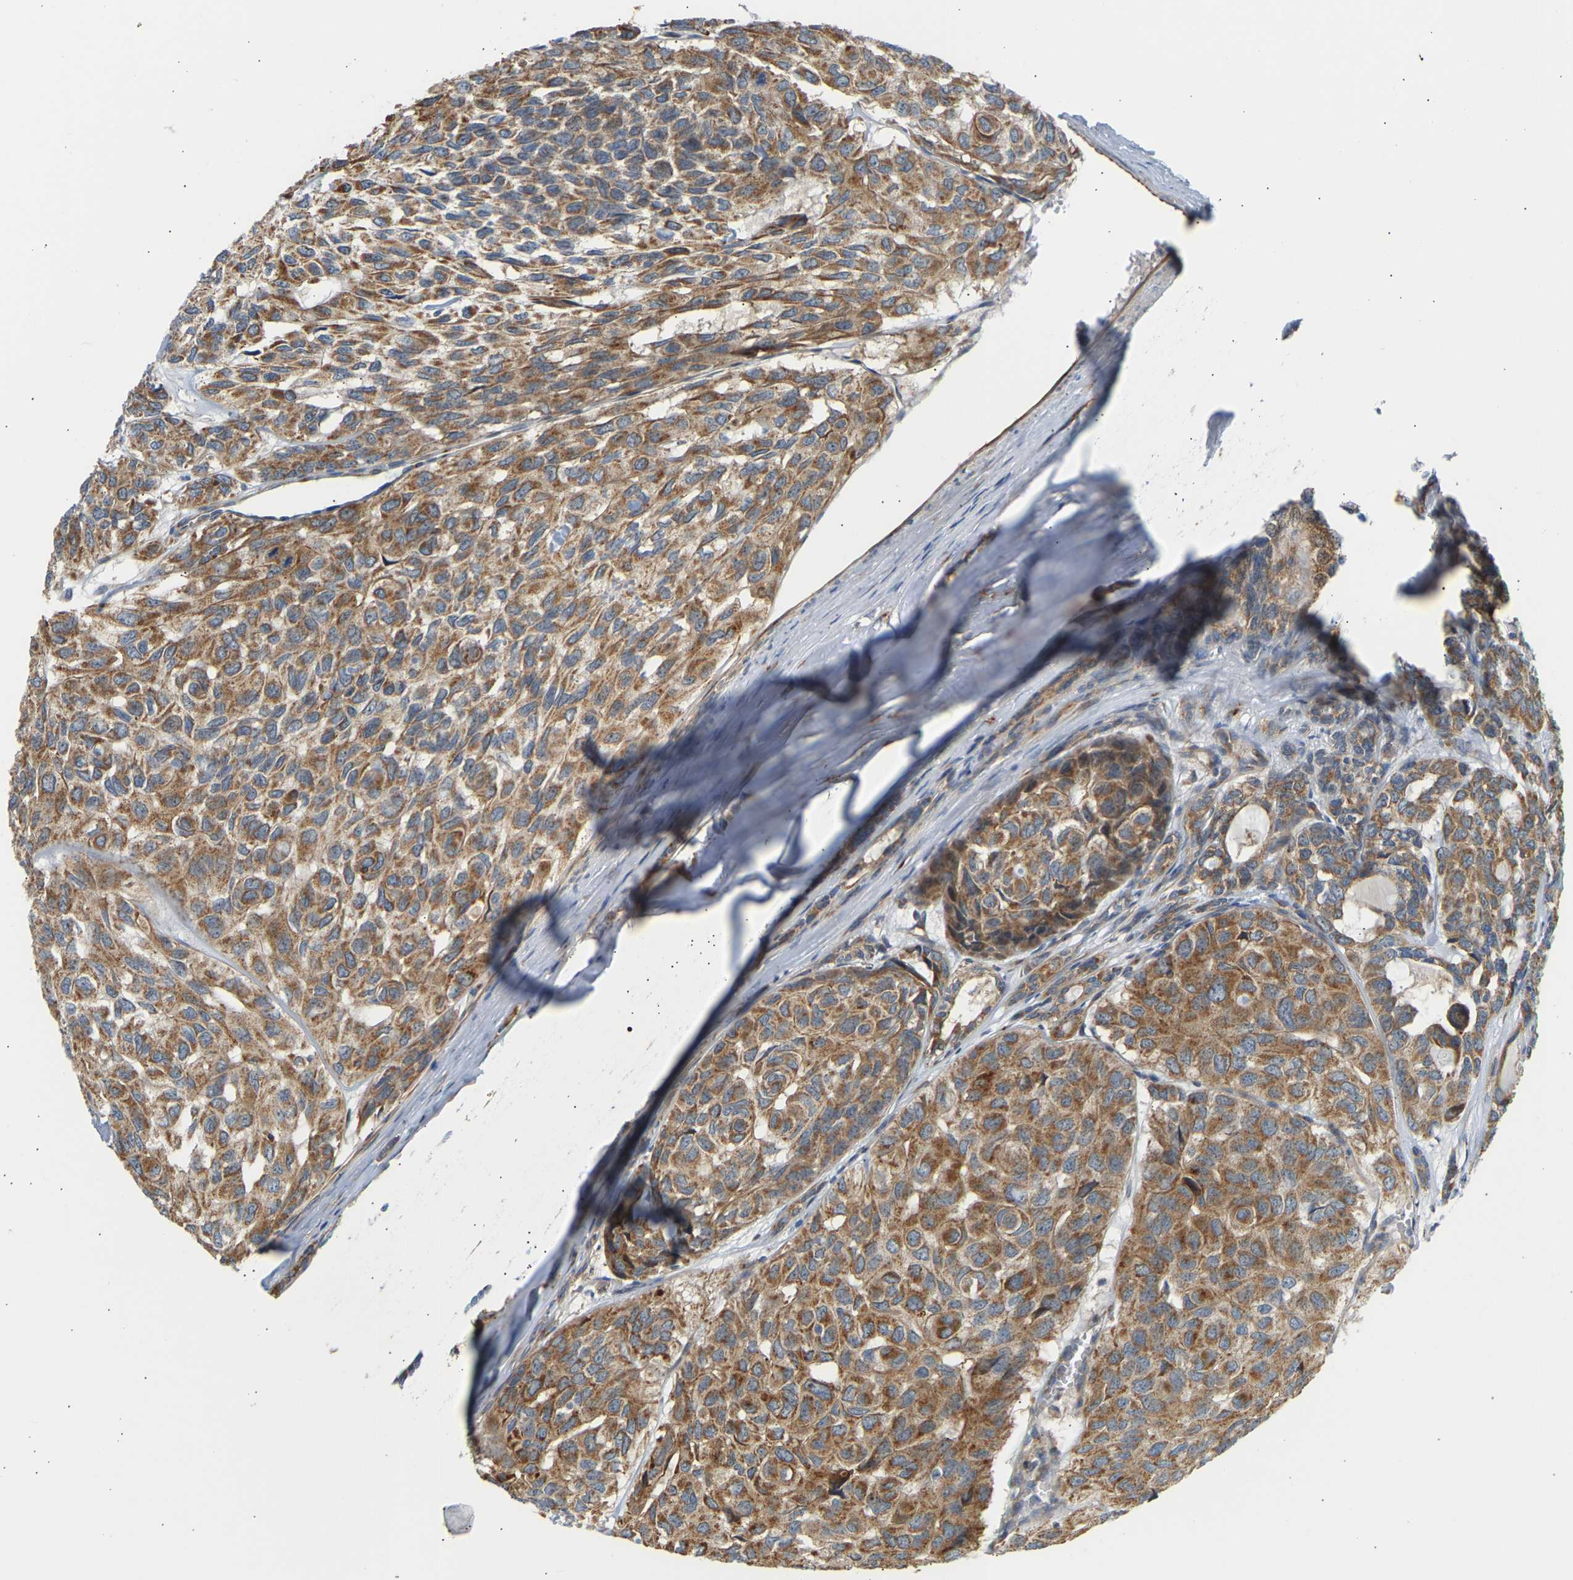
{"staining": {"intensity": "moderate", "quantity": ">75%", "location": "cytoplasmic/membranous"}, "tissue": "head and neck cancer", "cell_type": "Tumor cells", "image_type": "cancer", "snomed": [{"axis": "morphology", "description": "Adenocarcinoma, NOS"}, {"axis": "topography", "description": "Salivary gland, NOS"}, {"axis": "topography", "description": "Head-Neck"}], "caption": "IHC photomicrograph of neoplastic tissue: head and neck adenocarcinoma stained using IHC exhibits medium levels of moderate protein expression localized specifically in the cytoplasmic/membranous of tumor cells, appearing as a cytoplasmic/membranous brown color.", "gene": "YIPF2", "patient": {"sex": "female", "age": 76}}